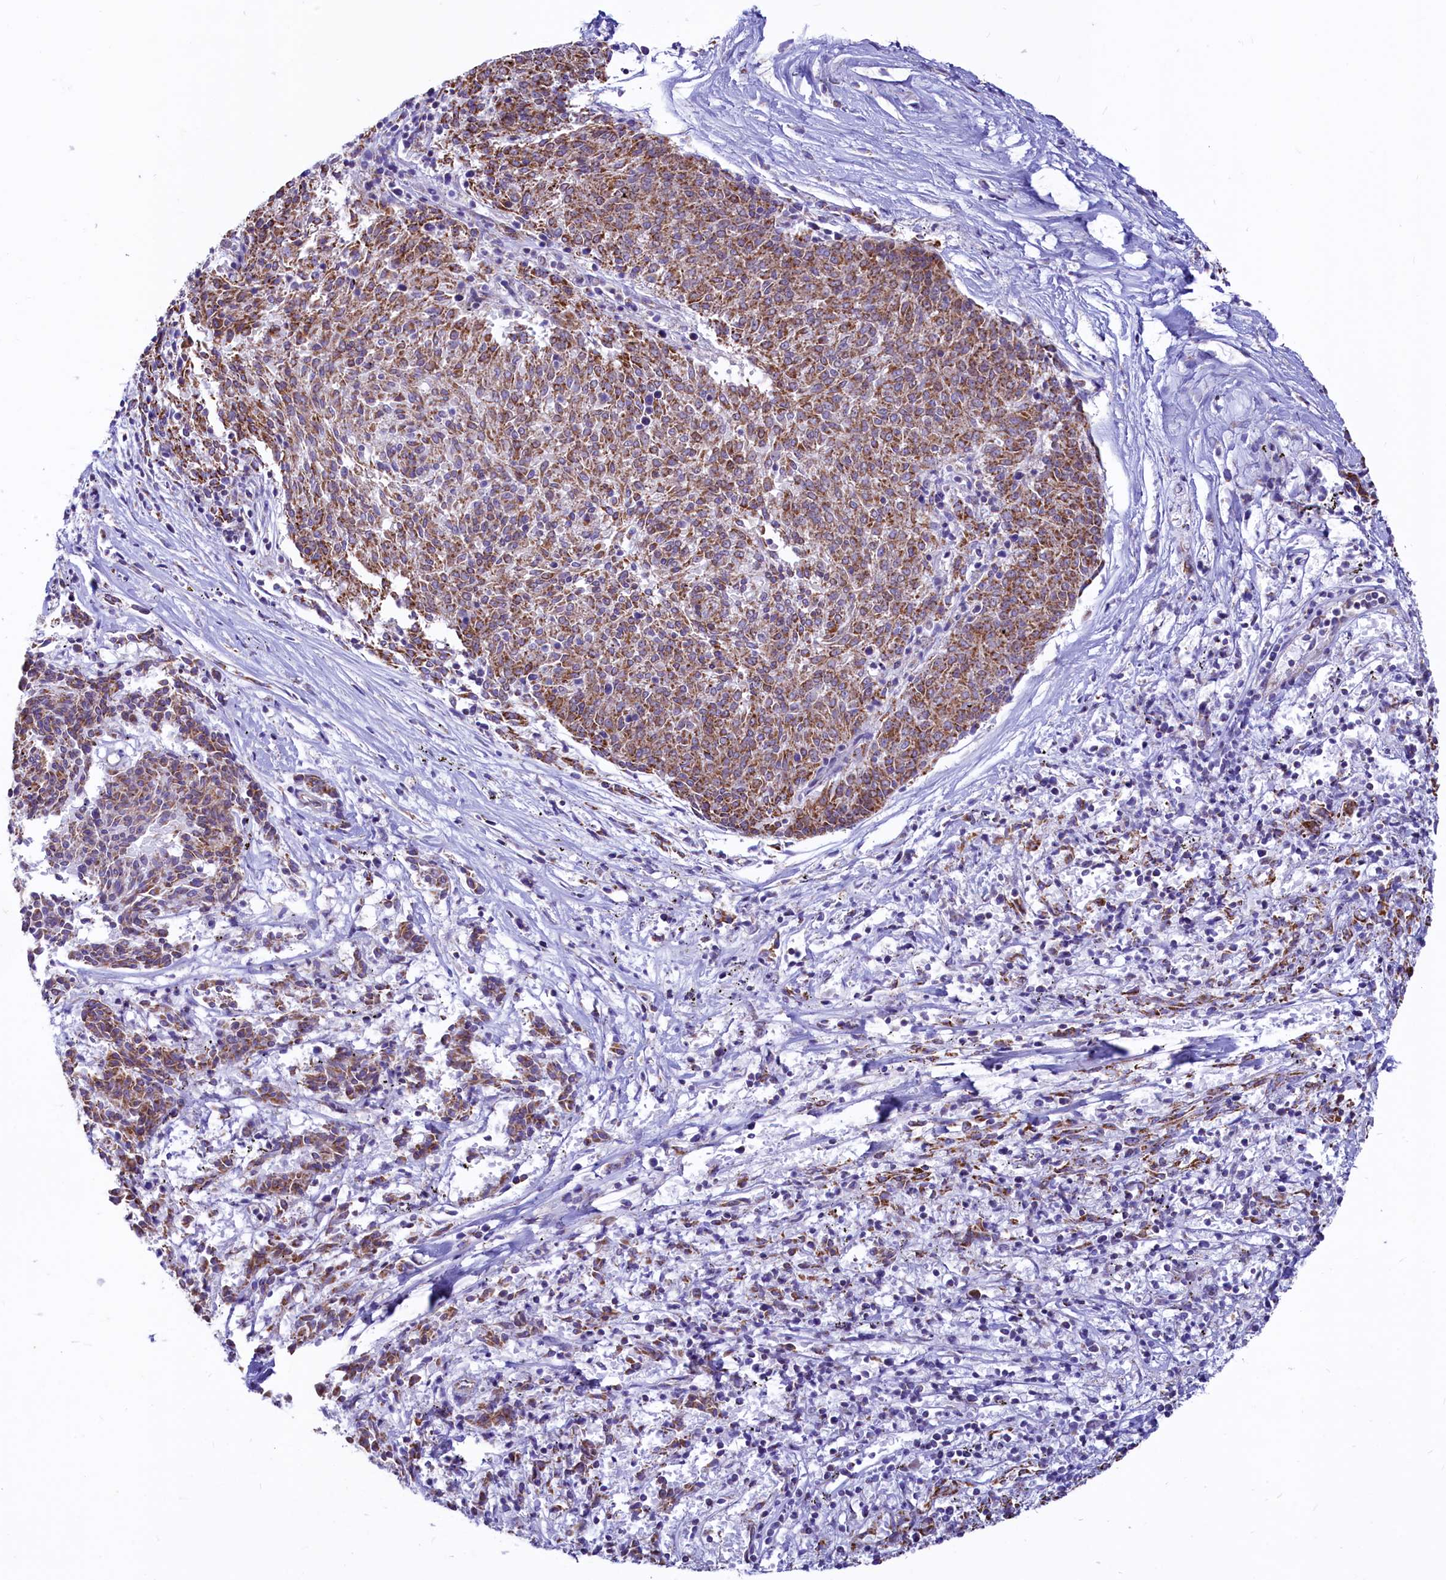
{"staining": {"intensity": "moderate", "quantity": ">75%", "location": "cytoplasmic/membranous"}, "tissue": "melanoma", "cell_type": "Tumor cells", "image_type": "cancer", "snomed": [{"axis": "morphology", "description": "Malignant melanoma, NOS"}, {"axis": "topography", "description": "Skin"}], "caption": "Melanoma stained for a protein reveals moderate cytoplasmic/membranous positivity in tumor cells.", "gene": "VWCE", "patient": {"sex": "female", "age": 72}}